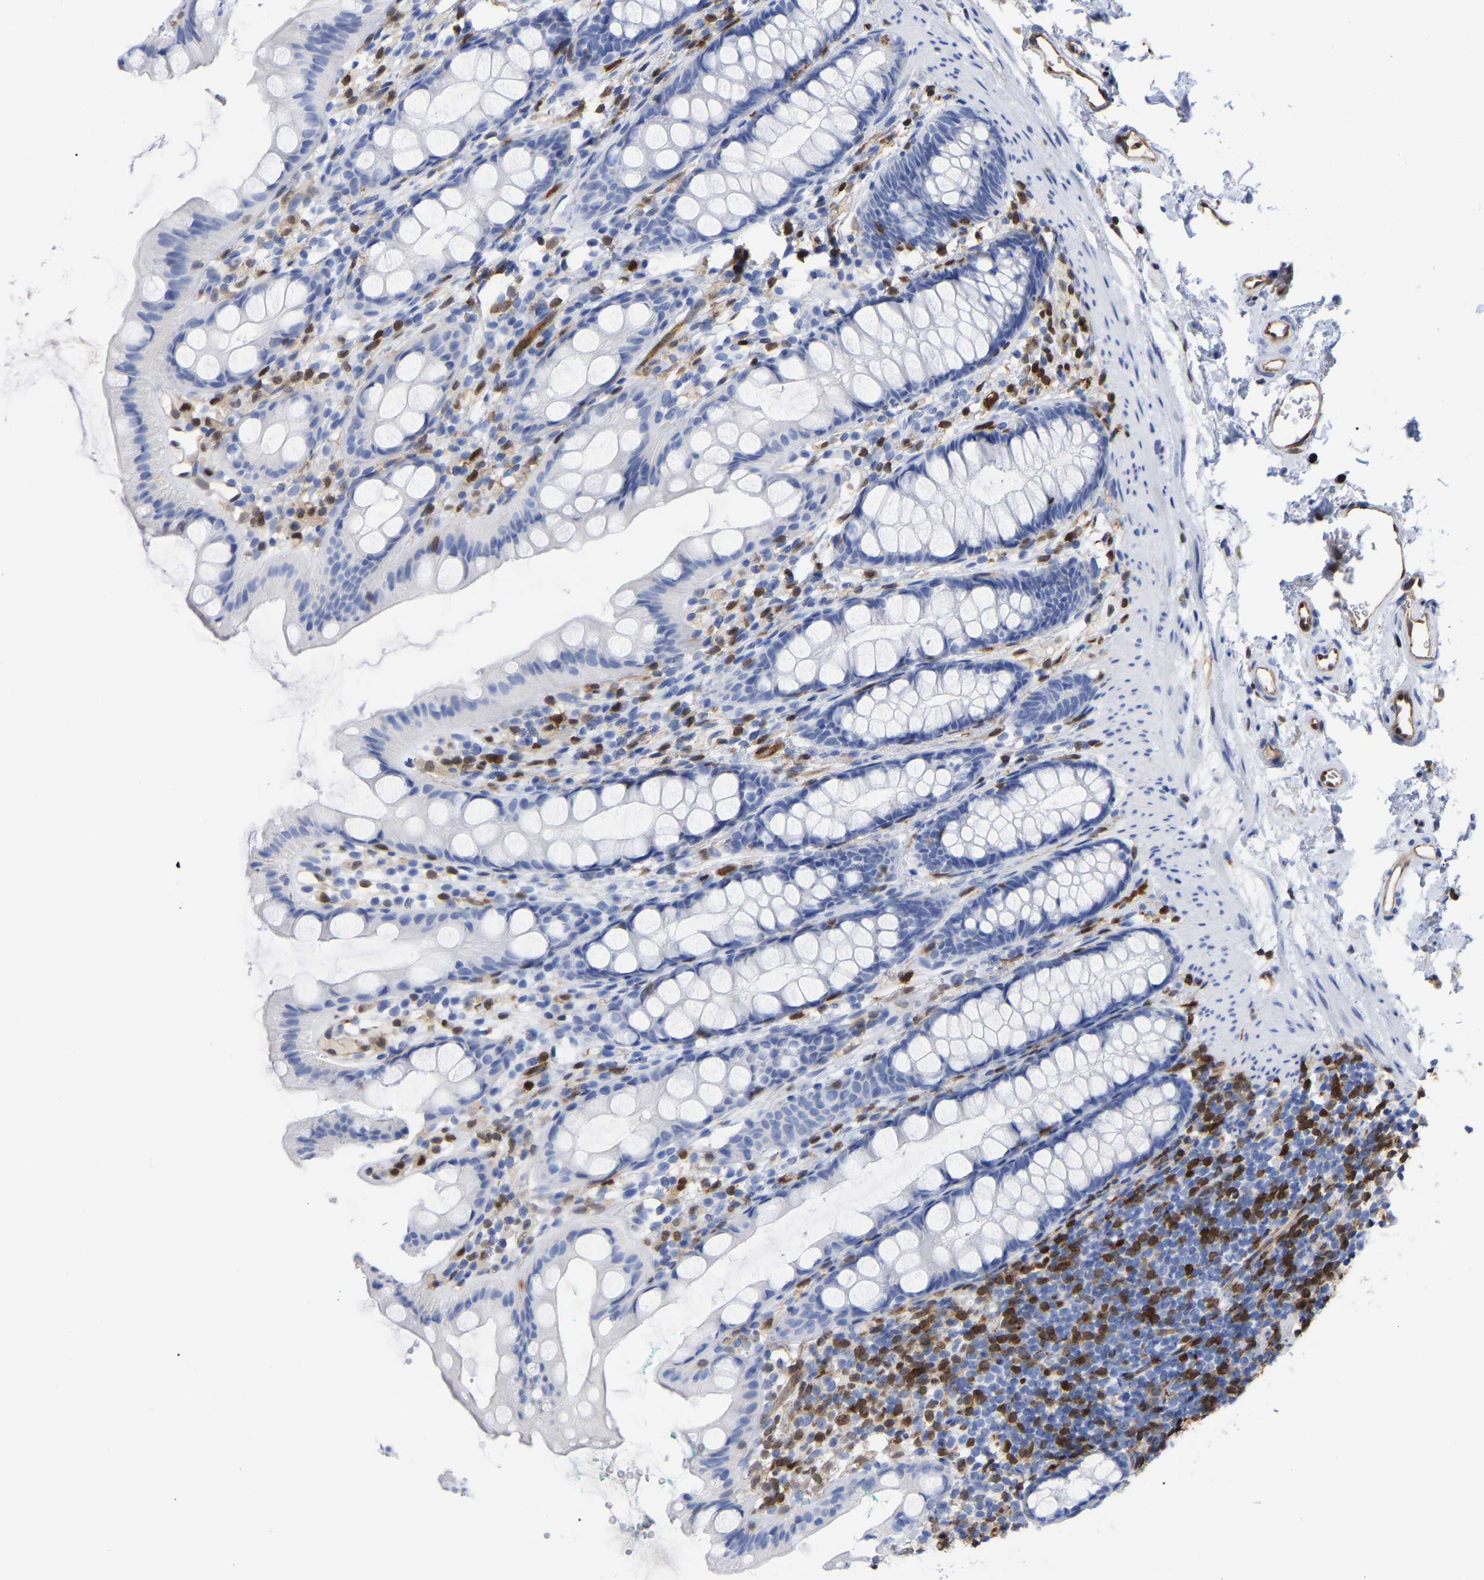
{"staining": {"intensity": "negative", "quantity": "none", "location": "none"}, "tissue": "rectum", "cell_type": "Glandular cells", "image_type": "normal", "snomed": [{"axis": "morphology", "description": "Normal tissue, NOS"}, {"axis": "topography", "description": "Rectum"}], "caption": "Rectum stained for a protein using immunohistochemistry displays no positivity glandular cells.", "gene": "GIMAP4", "patient": {"sex": "female", "age": 65}}